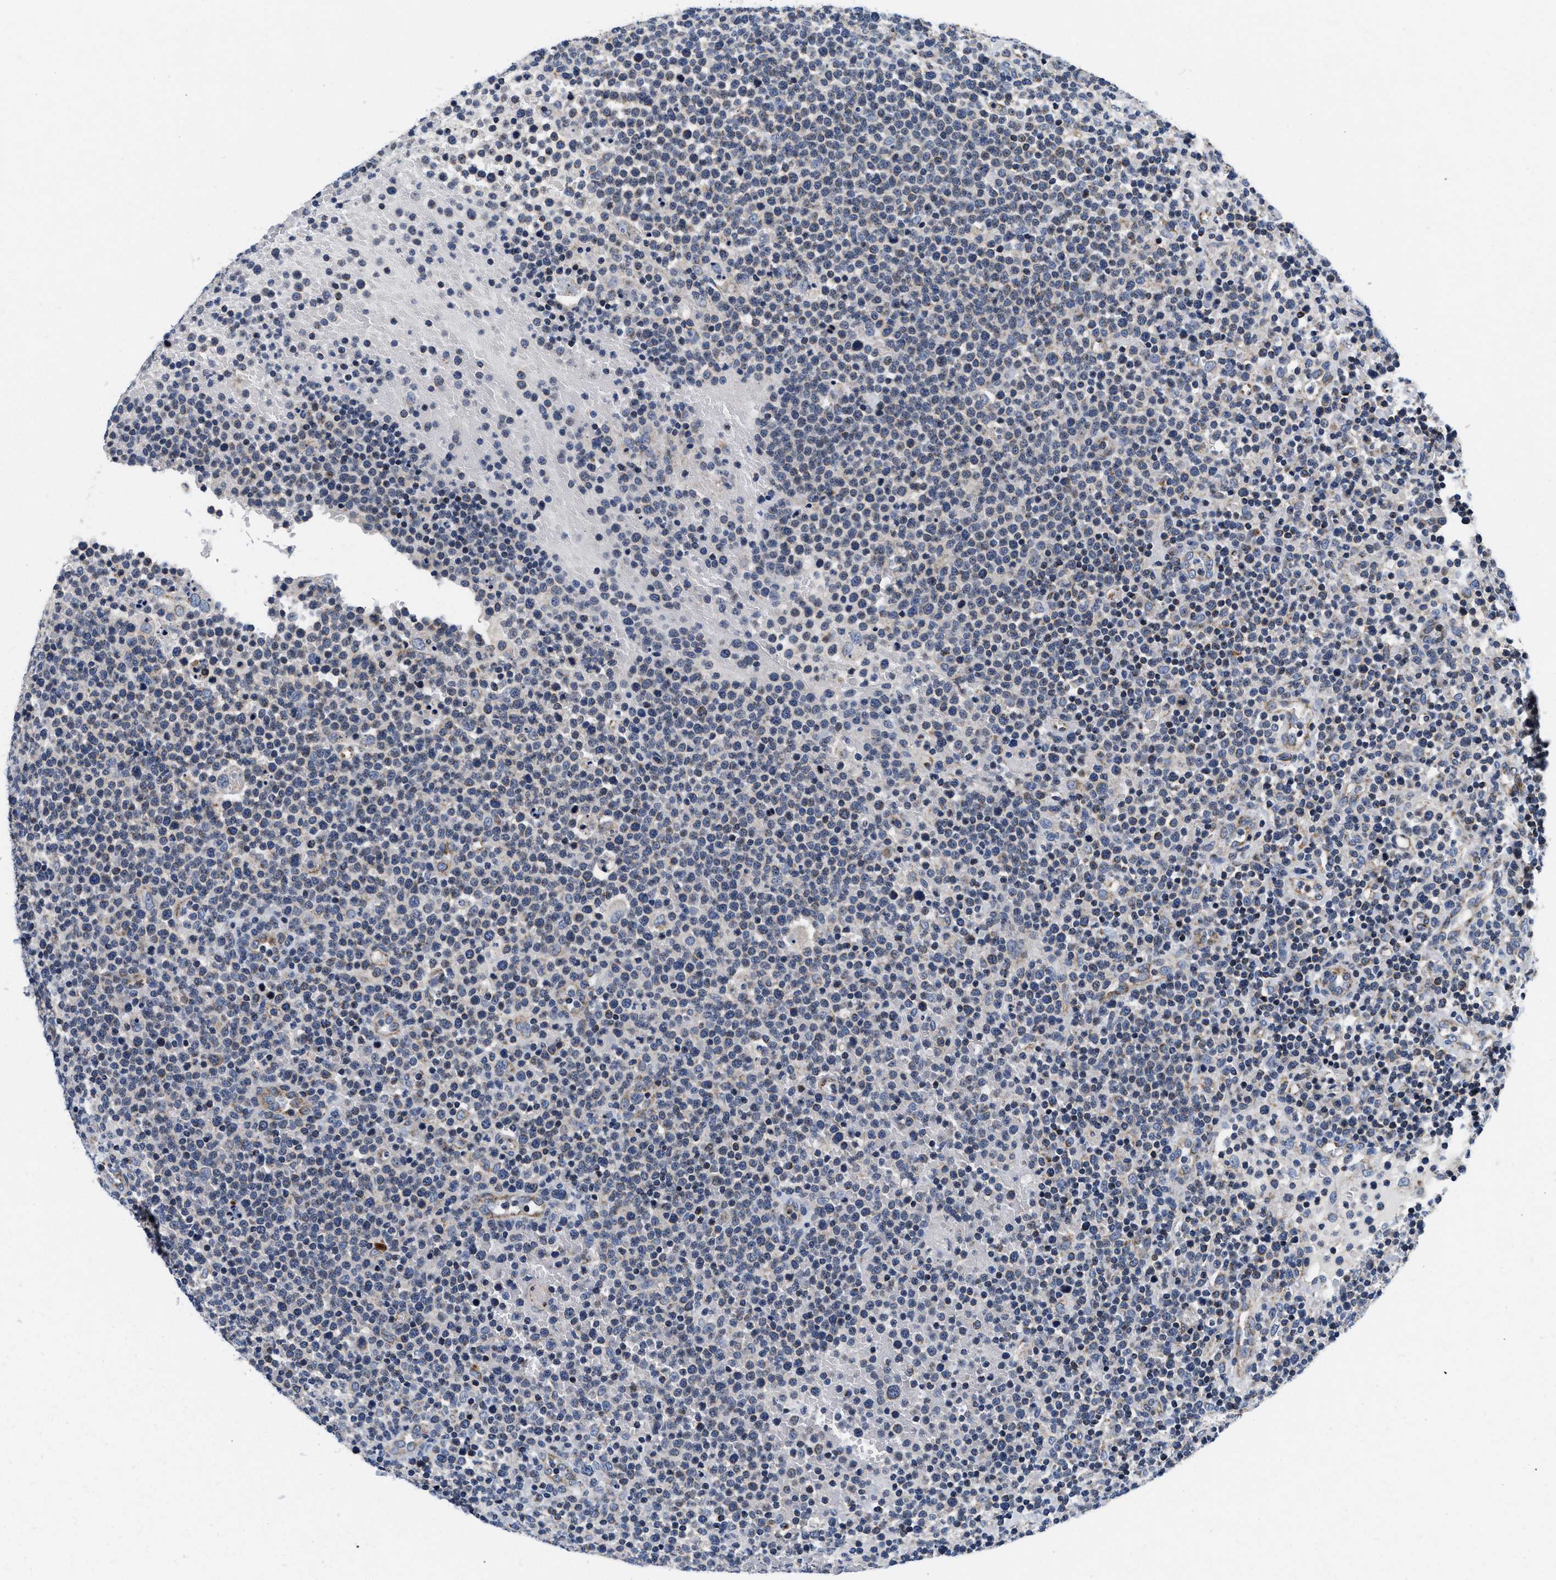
{"staining": {"intensity": "negative", "quantity": "none", "location": "none"}, "tissue": "lymphoma", "cell_type": "Tumor cells", "image_type": "cancer", "snomed": [{"axis": "morphology", "description": "Malignant lymphoma, non-Hodgkin's type, High grade"}, {"axis": "topography", "description": "Lymph node"}], "caption": "IHC of lymphoma reveals no staining in tumor cells.", "gene": "PDP1", "patient": {"sex": "male", "age": 61}}